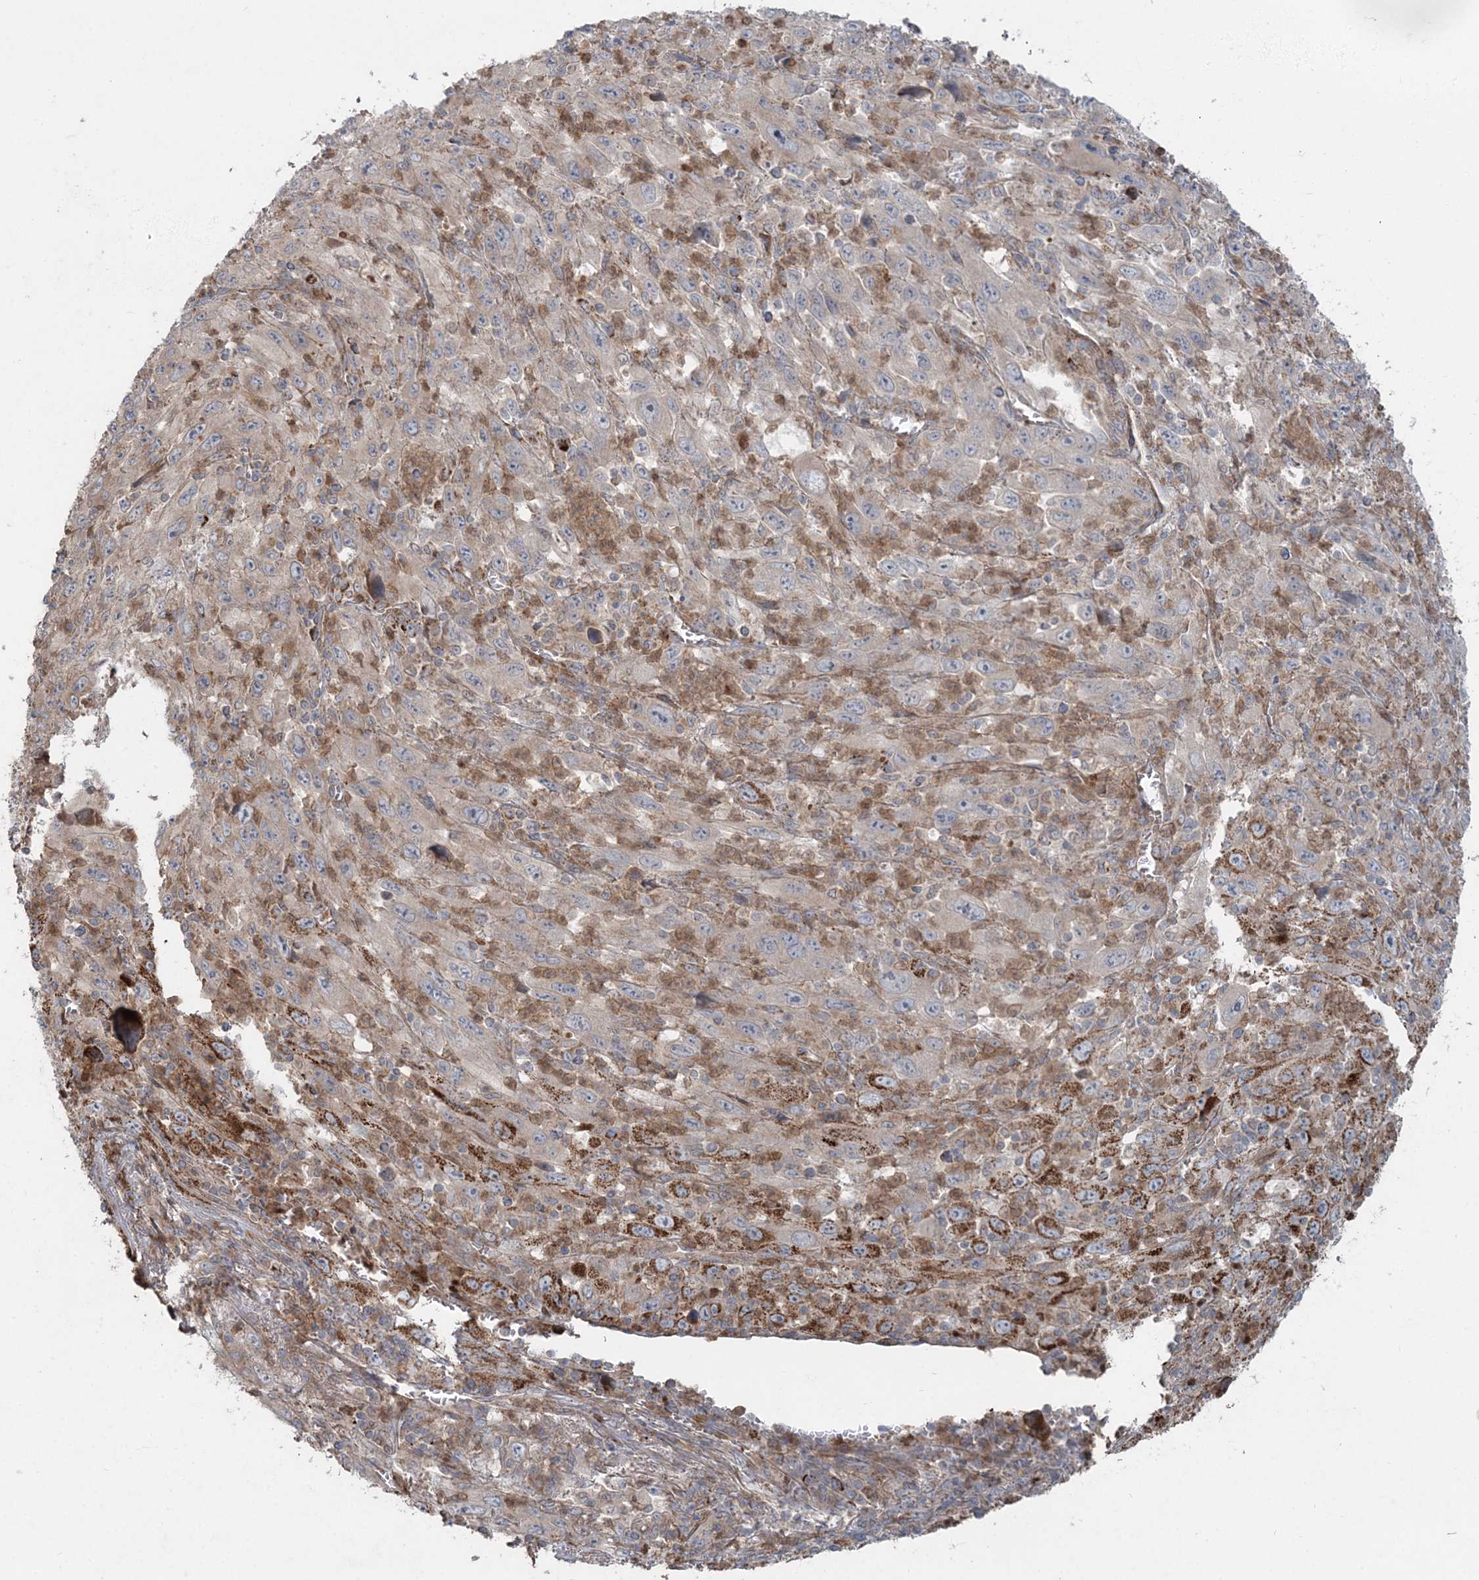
{"staining": {"intensity": "weak", "quantity": ">75%", "location": "cytoplasmic/membranous"}, "tissue": "melanoma", "cell_type": "Tumor cells", "image_type": "cancer", "snomed": [{"axis": "morphology", "description": "Malignant melanoma, Metastatic site"}, {"axis": "topography", "description": "Skin"}], "caption": "Malignant melanoma (metastatic site) stained with DAB (3,3'-diaminobenzidine) immunohistochemistry (IHC) reveals low levels of weak cytoplasmic/membranous staining in about >75% of tumor cells. Nuclei are stained in blue.", "gene": "LRPPRC", "patient": {"sex": "female", "age": 56}}